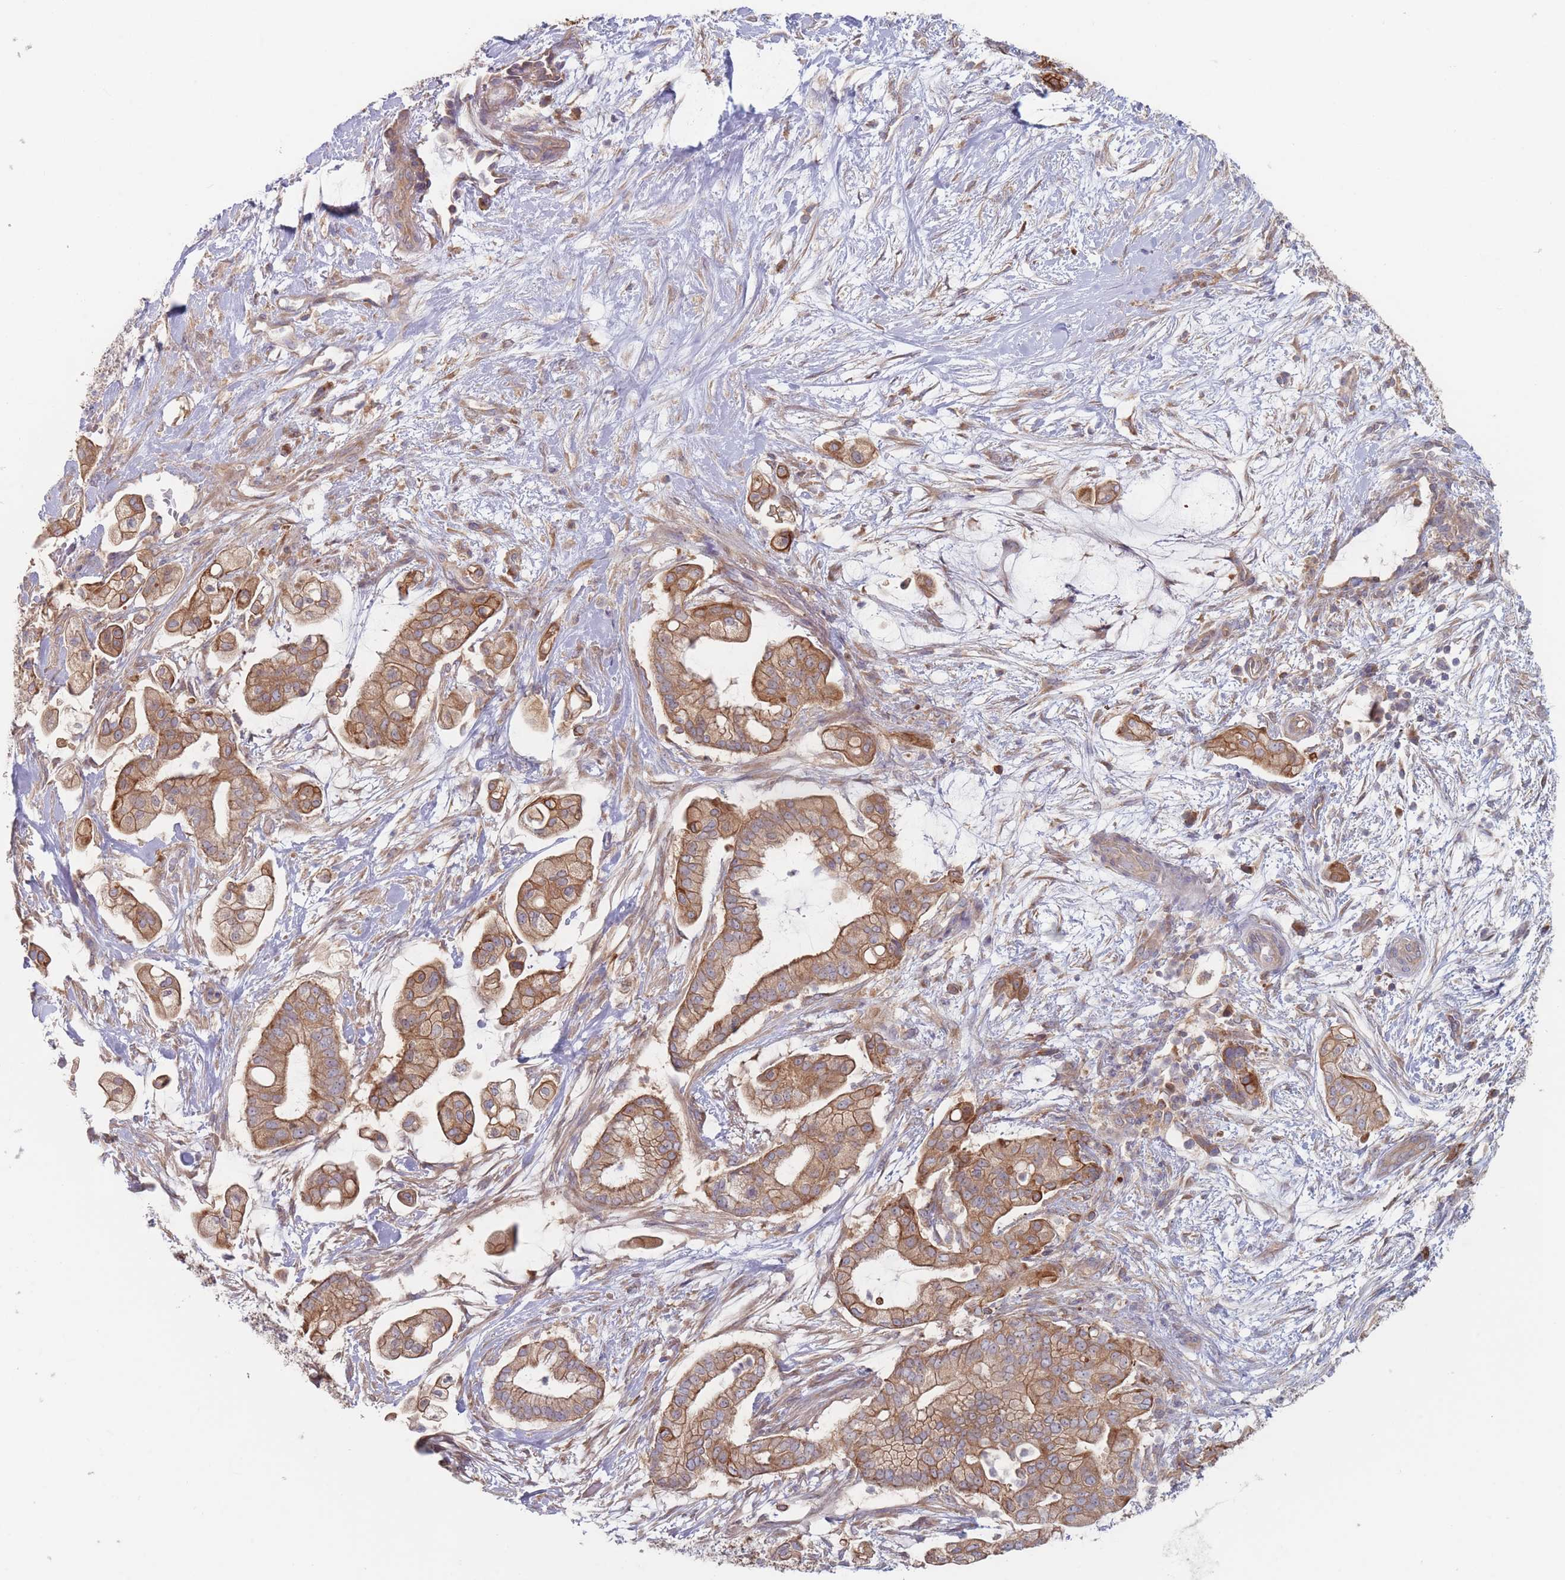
{"staining": {"intensity": "strong", "quantity": ">75%", "location": "cytoplasmic/membranous"}, "tissue": "pancreatic cancer", "cell_type": "Tumor cells", "image_type": "cancer", "snomed": [{"axis": "morphology", "description": "Adenocarcinoma, NOS"}, {"axis": "topography", "description": "Pancreas"}], "caption": "A photomicrograph showing strong cytoplasmic/membranous expression in about >75% of tumor cells in pancreatic adenocarcinoma, as visualized by brown immunohistochemical staining.", "gene": "EFCC1", "patient": {"sex": "female", "age": 69}}